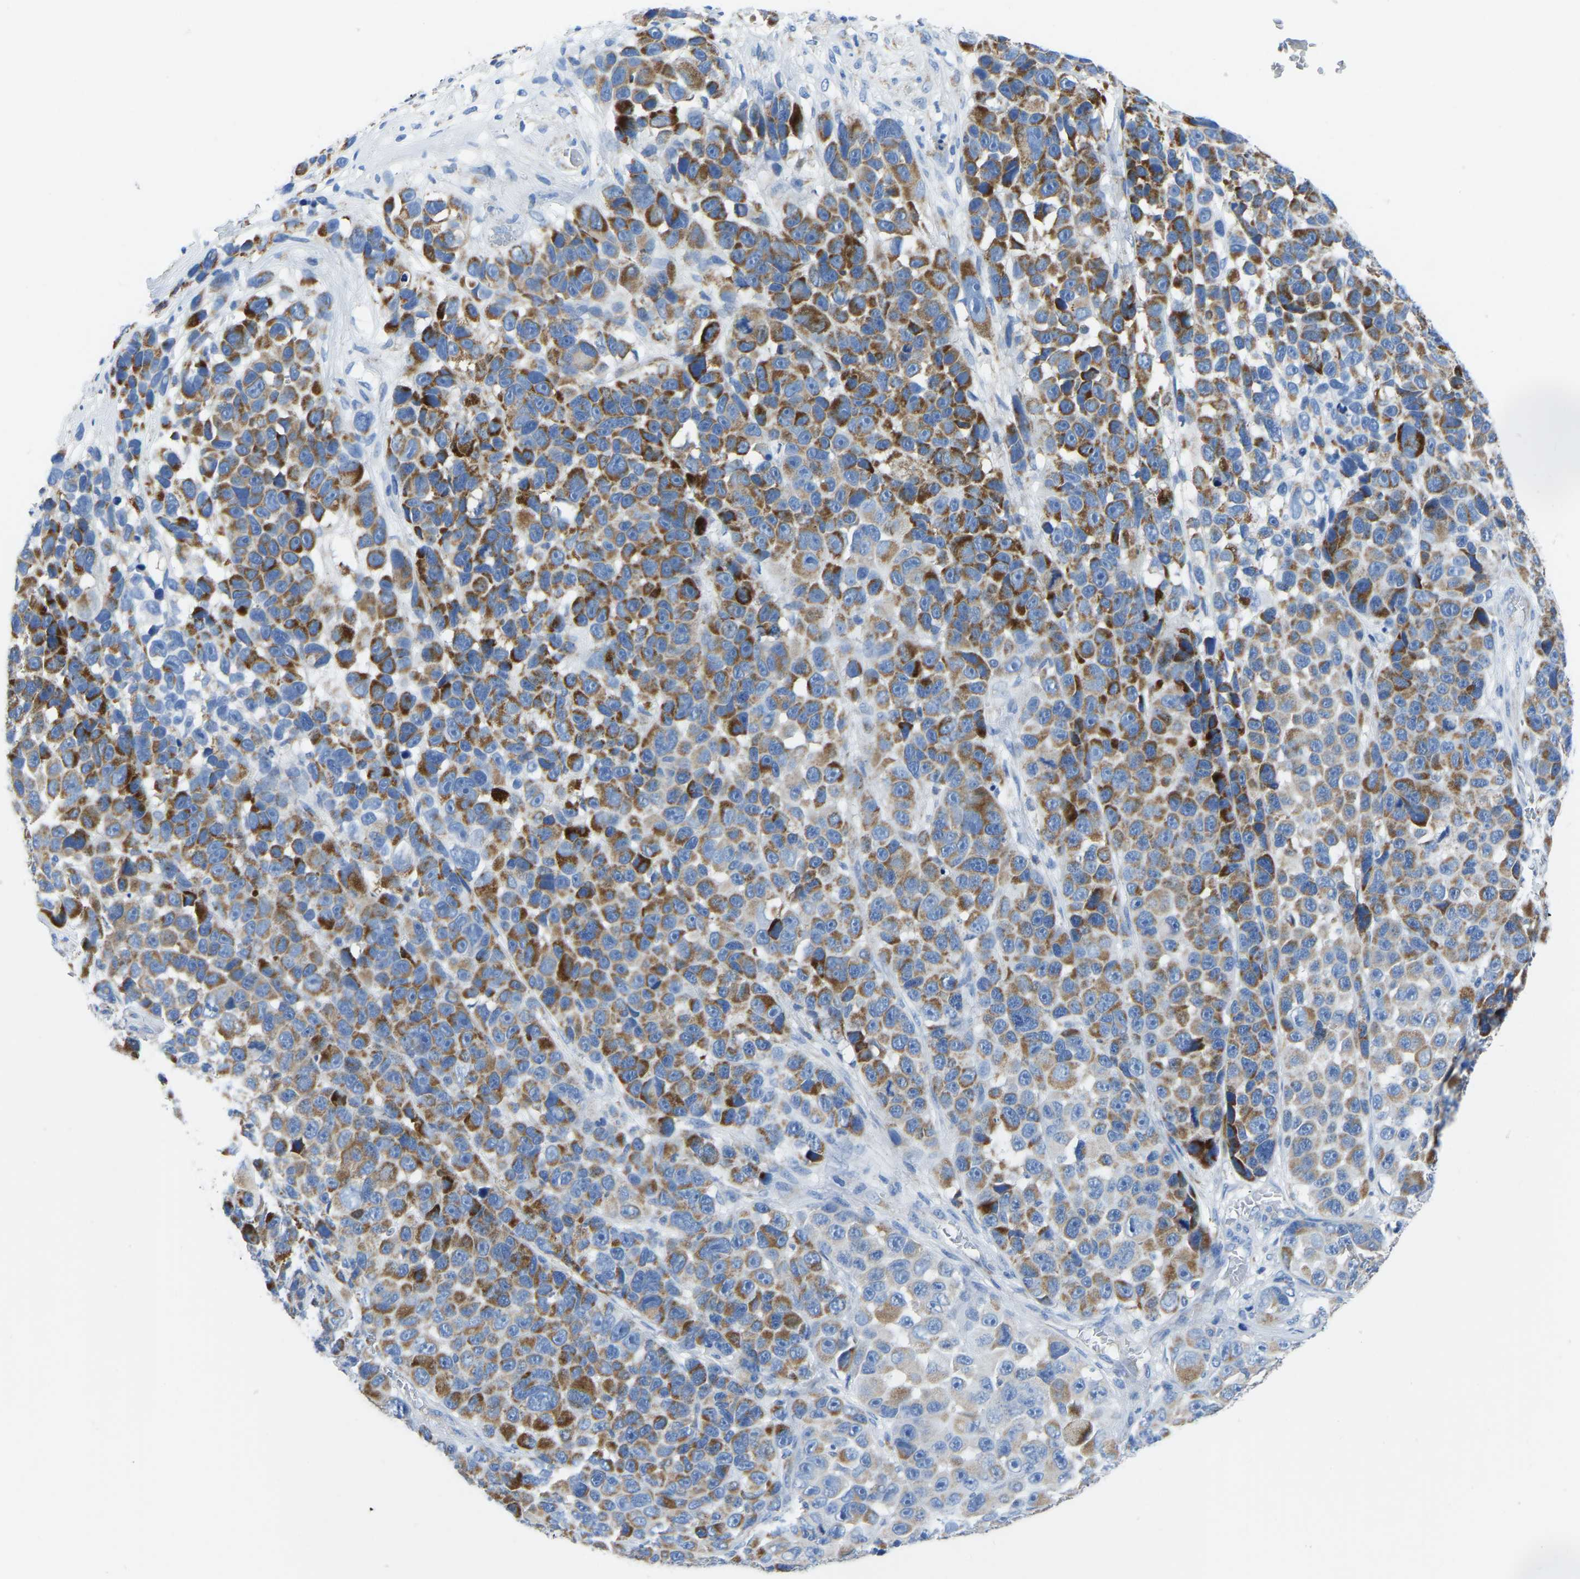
{"staining": {"intensity": "strong", "quantity": ">75%", "location": "cytoplasmic/membranous"}, "tissue": "melanoma", "cell_type": "Tumor cells", "image_type": "cancer", "snomed": [{"axis": "morphology", "description": "Malignant melanoma, NOS"}, {"axis": "topography", "description": "Skin"}], "caption": "A brown stain labels strong cytoplasmic/membranous expression of a protein in melanoma tumor cells.", "gene": "ETFA", "patient": {"sex": "male", "age": 53}}